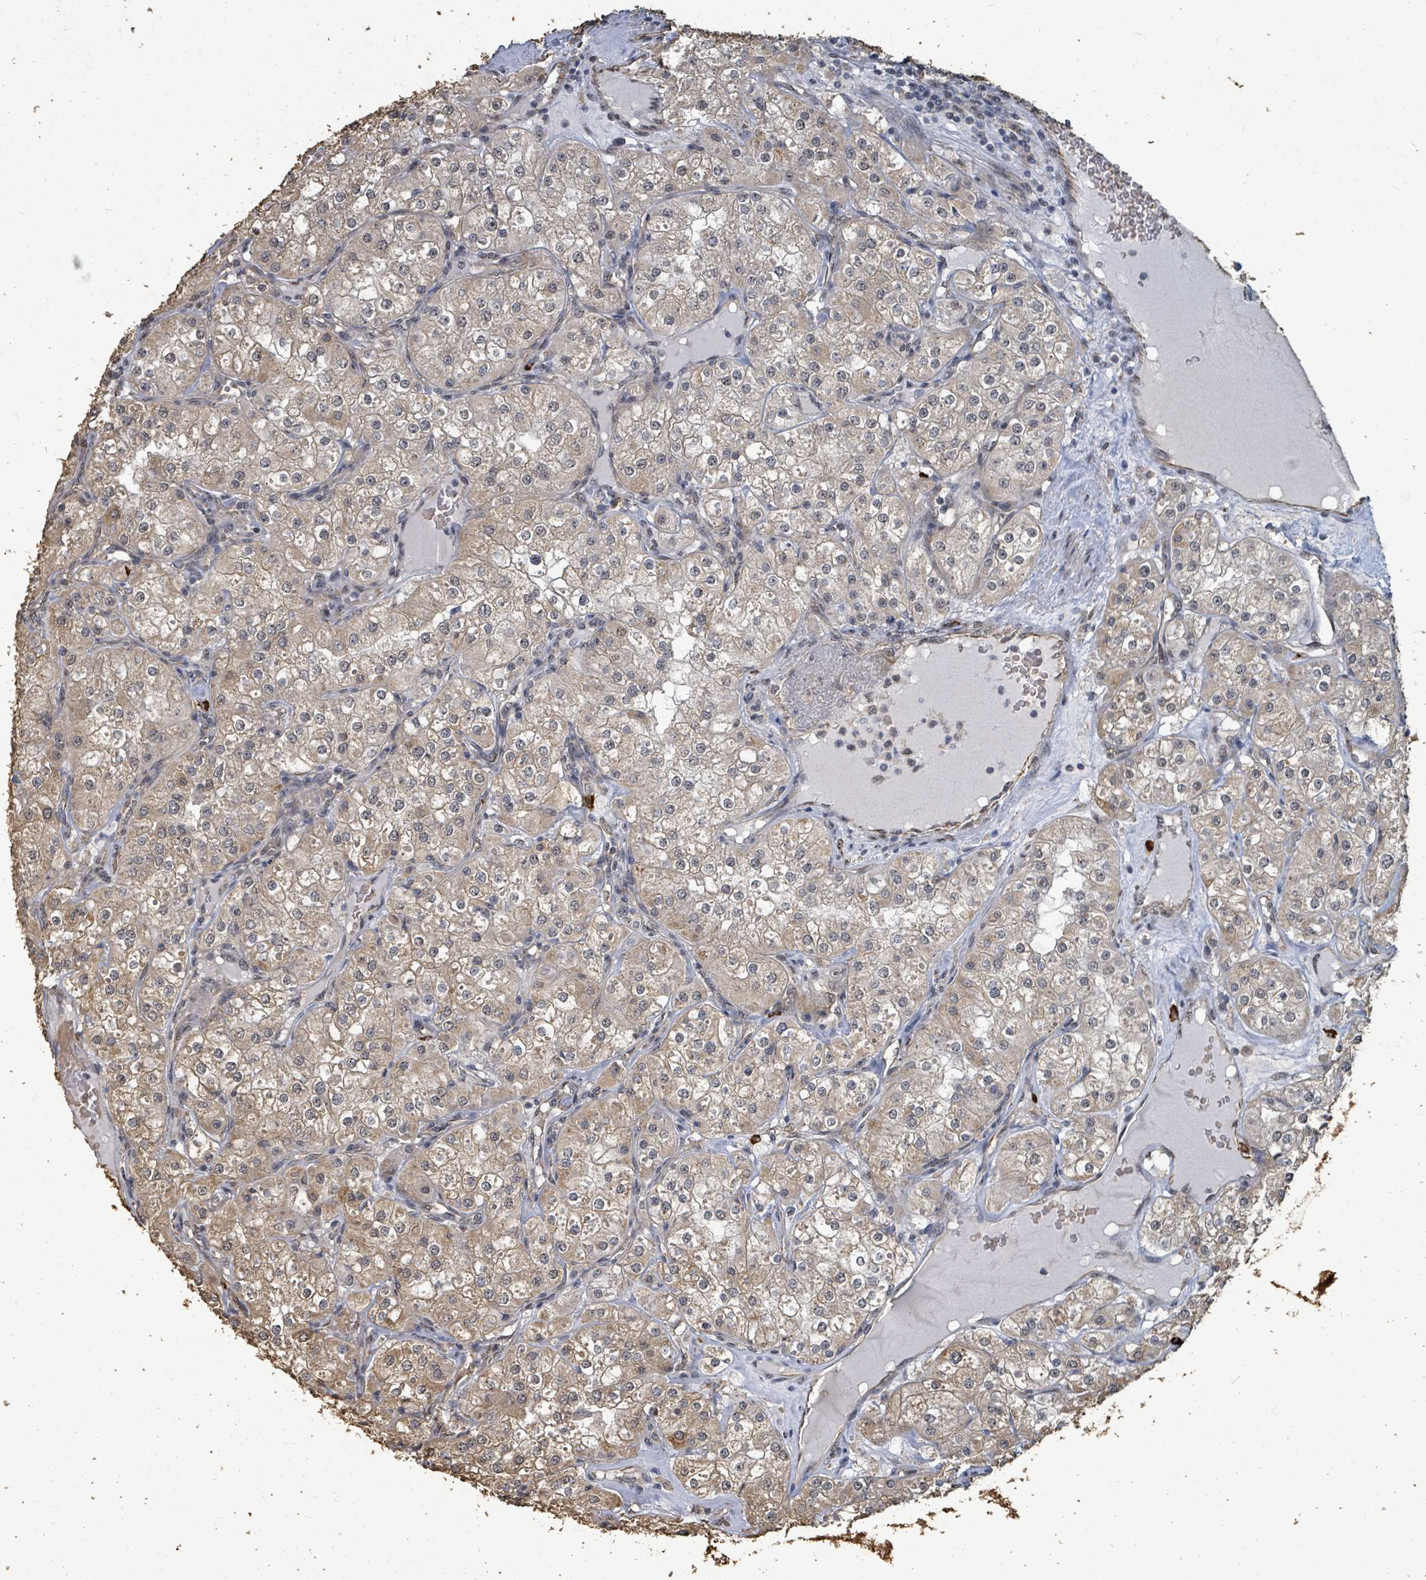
{"staining": {"intensity": "weak", "quantity": "25%-75%", "location": "cytoplasmic/membranous"}, "tissue": "renal cancer", "cell_type": "Tumor cells", "image_type": "cancer", "snomed": [{"axis": "morphology", "description": "Adenocarcinoma, NOS"}, {"axis": "topography", "description": "Kidney"}], "caption": "Protein staining of renal cancer (adenocarcinoma) tissue demonstrates weak cytoplasmic/membranous staining in approximately 25%-75% of tumor cells.", "gene": "C6orf52", "patient": {"sex": "male", "age": 77}}